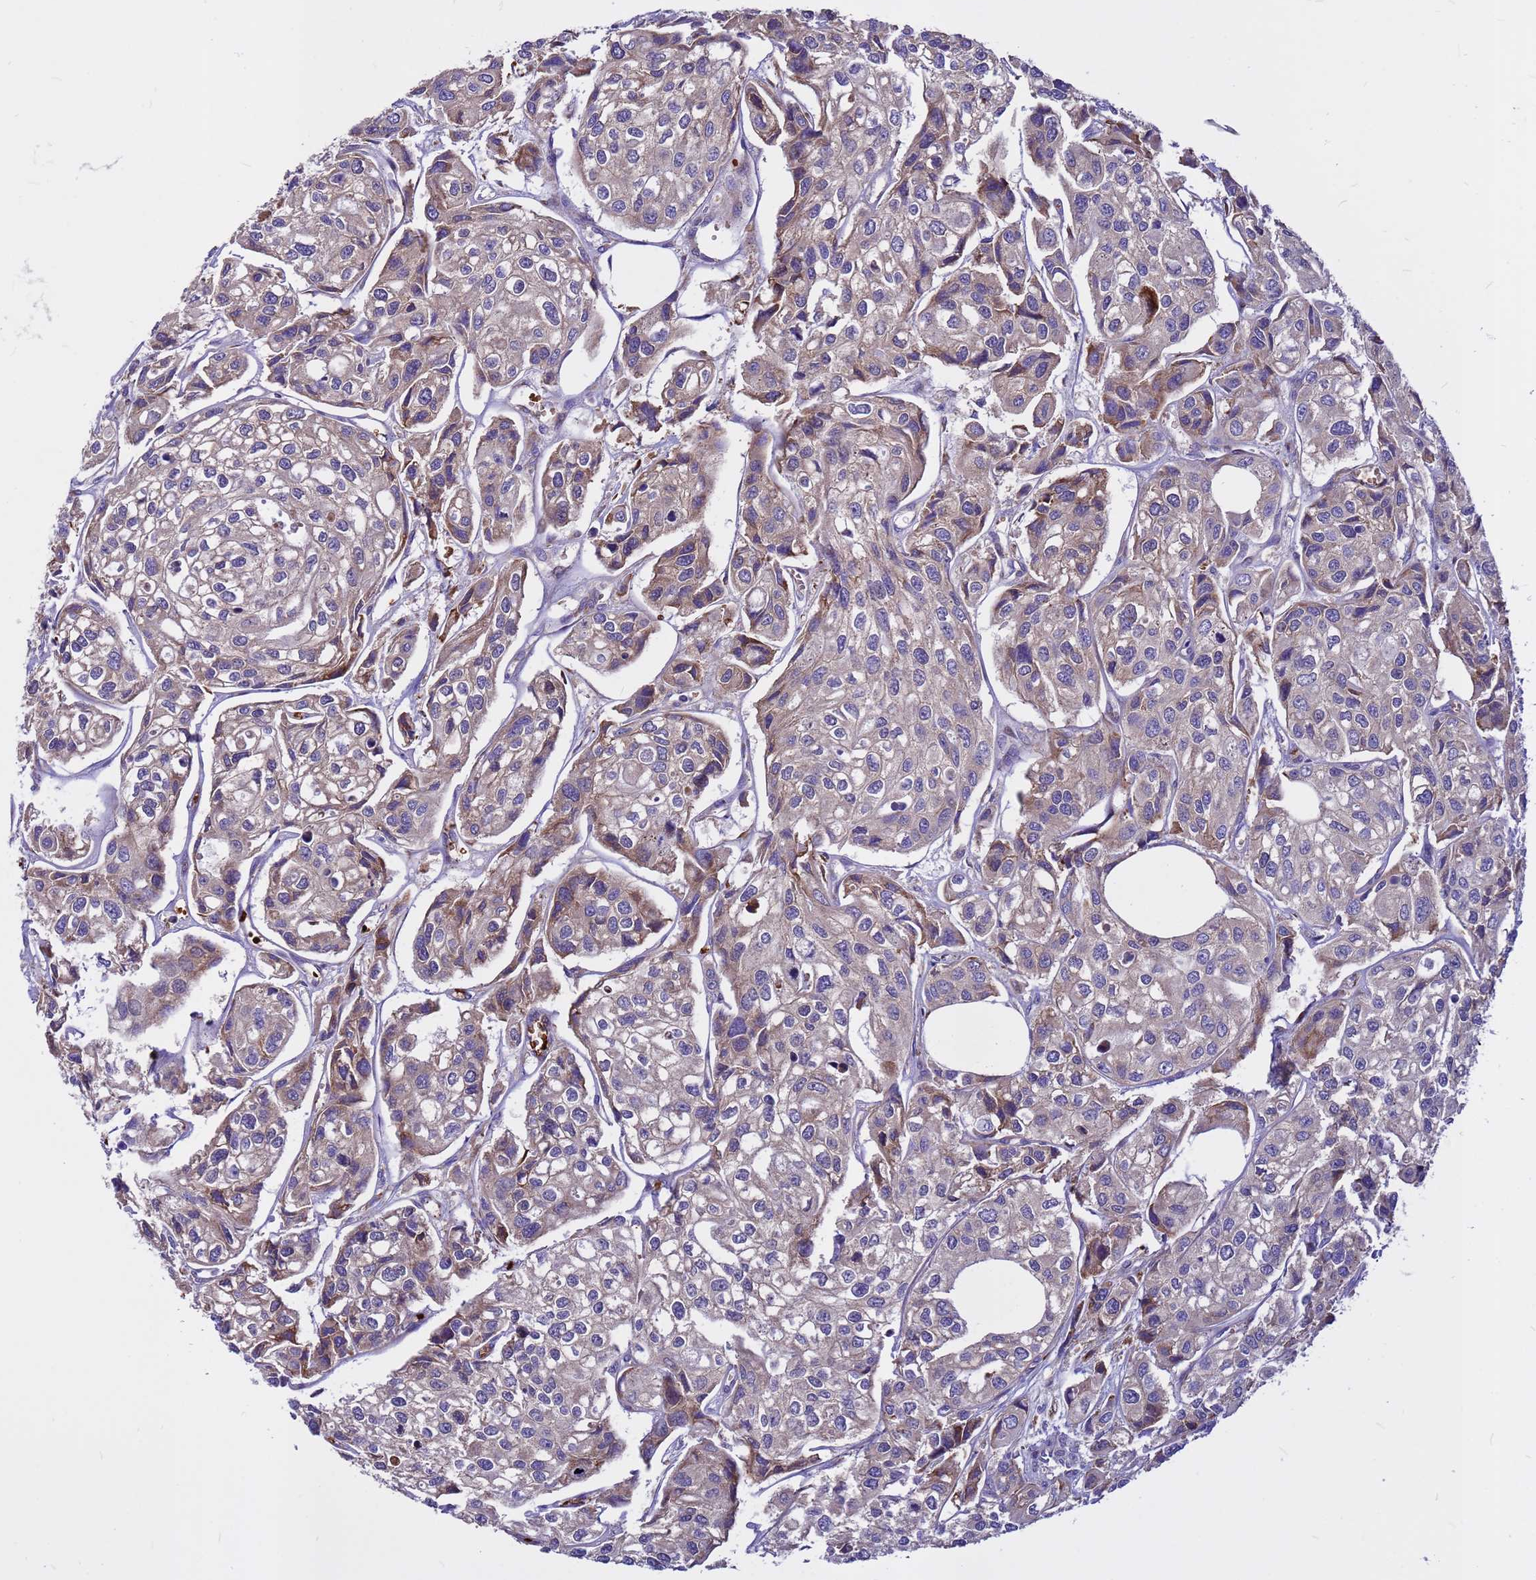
{"staining": {"intensity": "weak", "quantity": "<25%", "location": "cytoplasmic/membranous"}, "tissue": "urothelial cancer", "cell_type": "Tumor cells", "image_type": "cancer", "snomed": [{"axis": "morphology", "description": "Urothelial carcinoma, High grade"}, {"axis": "topography", "description": "Urinary bladder"}], "caption": "Photomicrograph shows no significant protein positivity in tumor cells of urothelial cancer. (DAB (3,3'-diaminobenzidine) immunohistochemistry (IHC) with hematoxylin counter stain).", "gene": "ZNF669", "patient": {"sex": "male", "age": 67}}